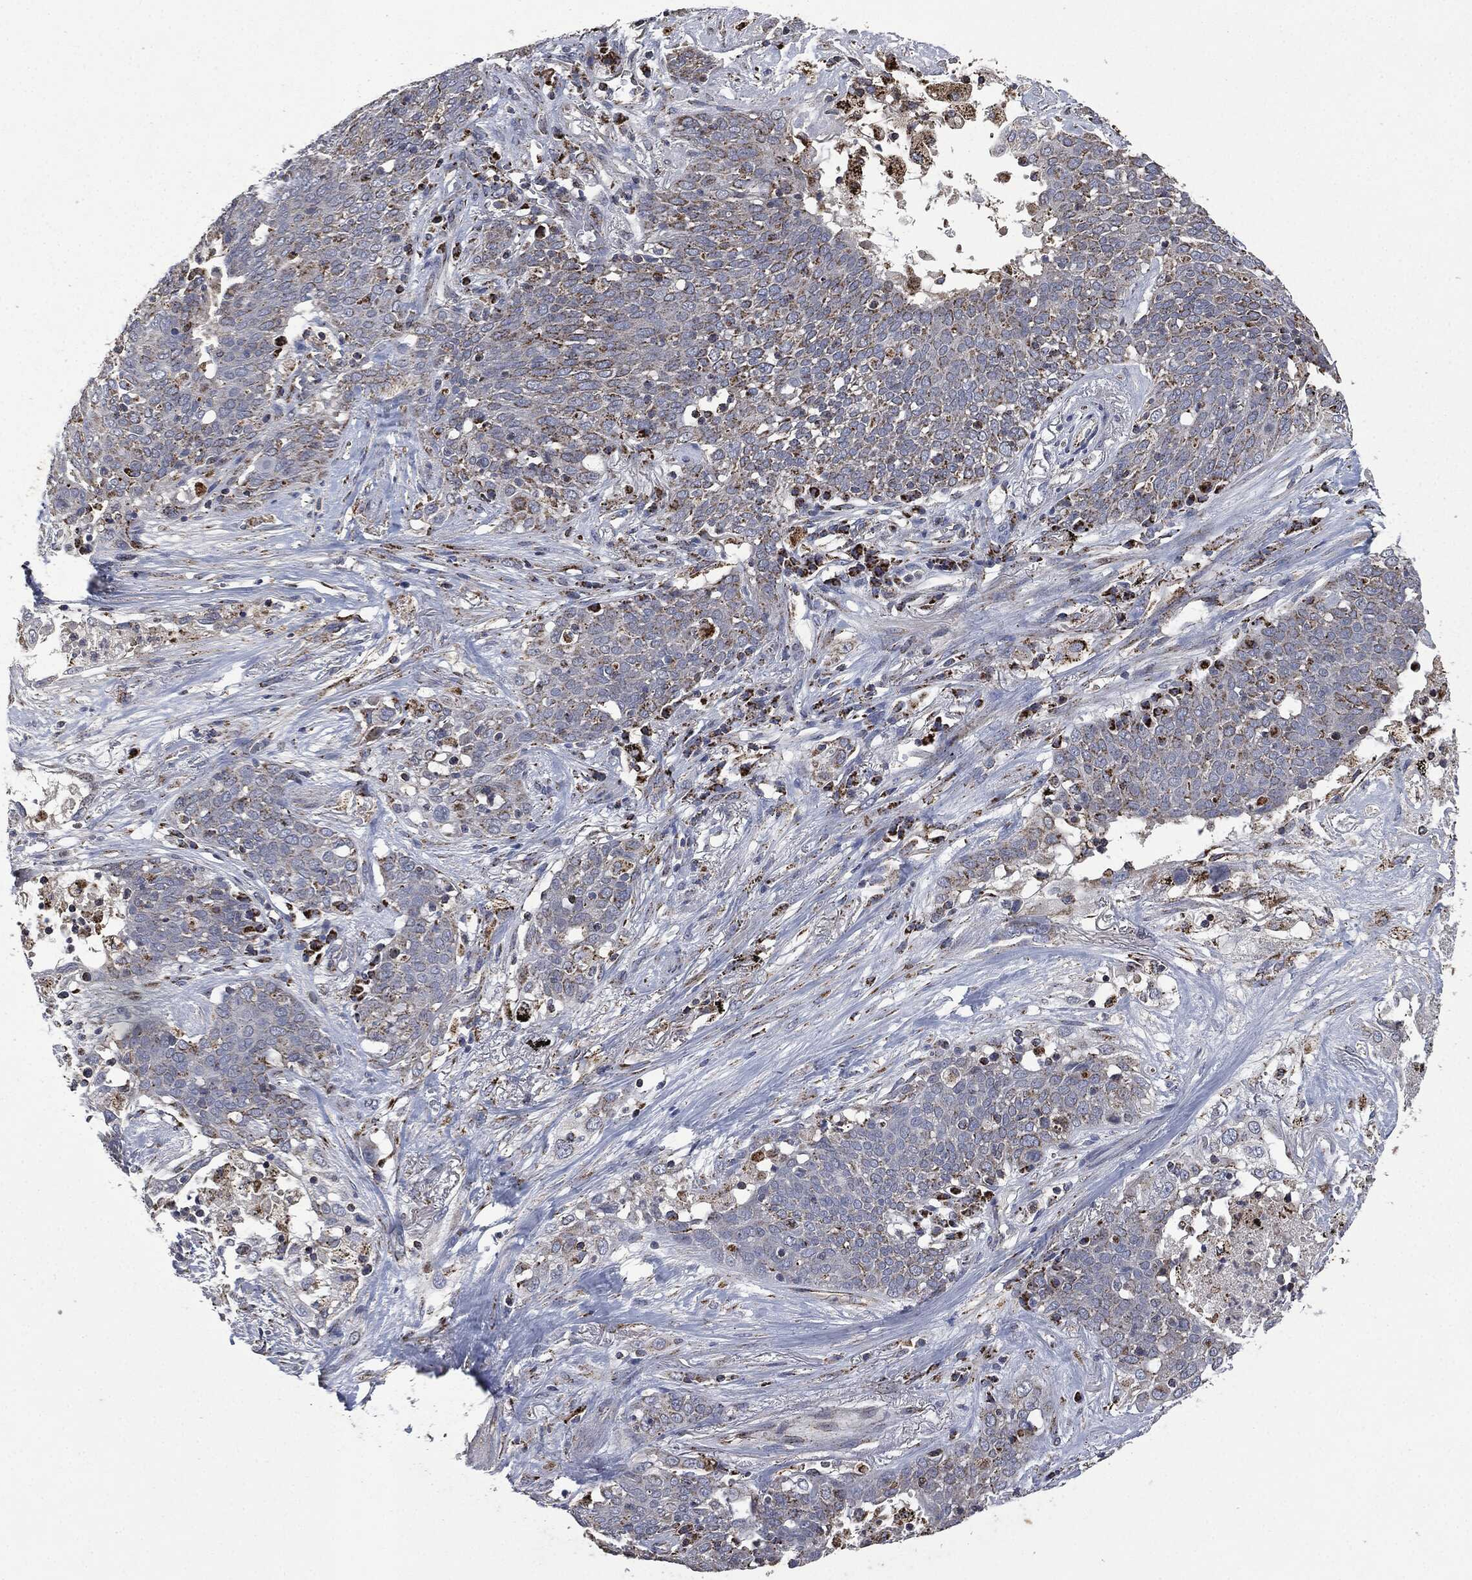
{"staining": {"intensity": "strong", "quantity": ">75%", "location": "cytoplasmic/membranous"}, "tissue": "lung cancer", "cell_type": "Tumor cells", "image_type": "cancer", "snomed": [{"axis": "morphology", "description": "Squamous cell carcinoma, NOS"}, {"axis": "topography", "description": "Lung"}], "caption": "Immunohistochemistry micrograph of lung cancer (squamous cell carcinoma) stained for a protein (brown), which displays high levels of strong cytoplasmic/membranous staining in about >75% of tumor cells.", "gene": "RYK", "patient": {"sex": "male", "age": 82}}